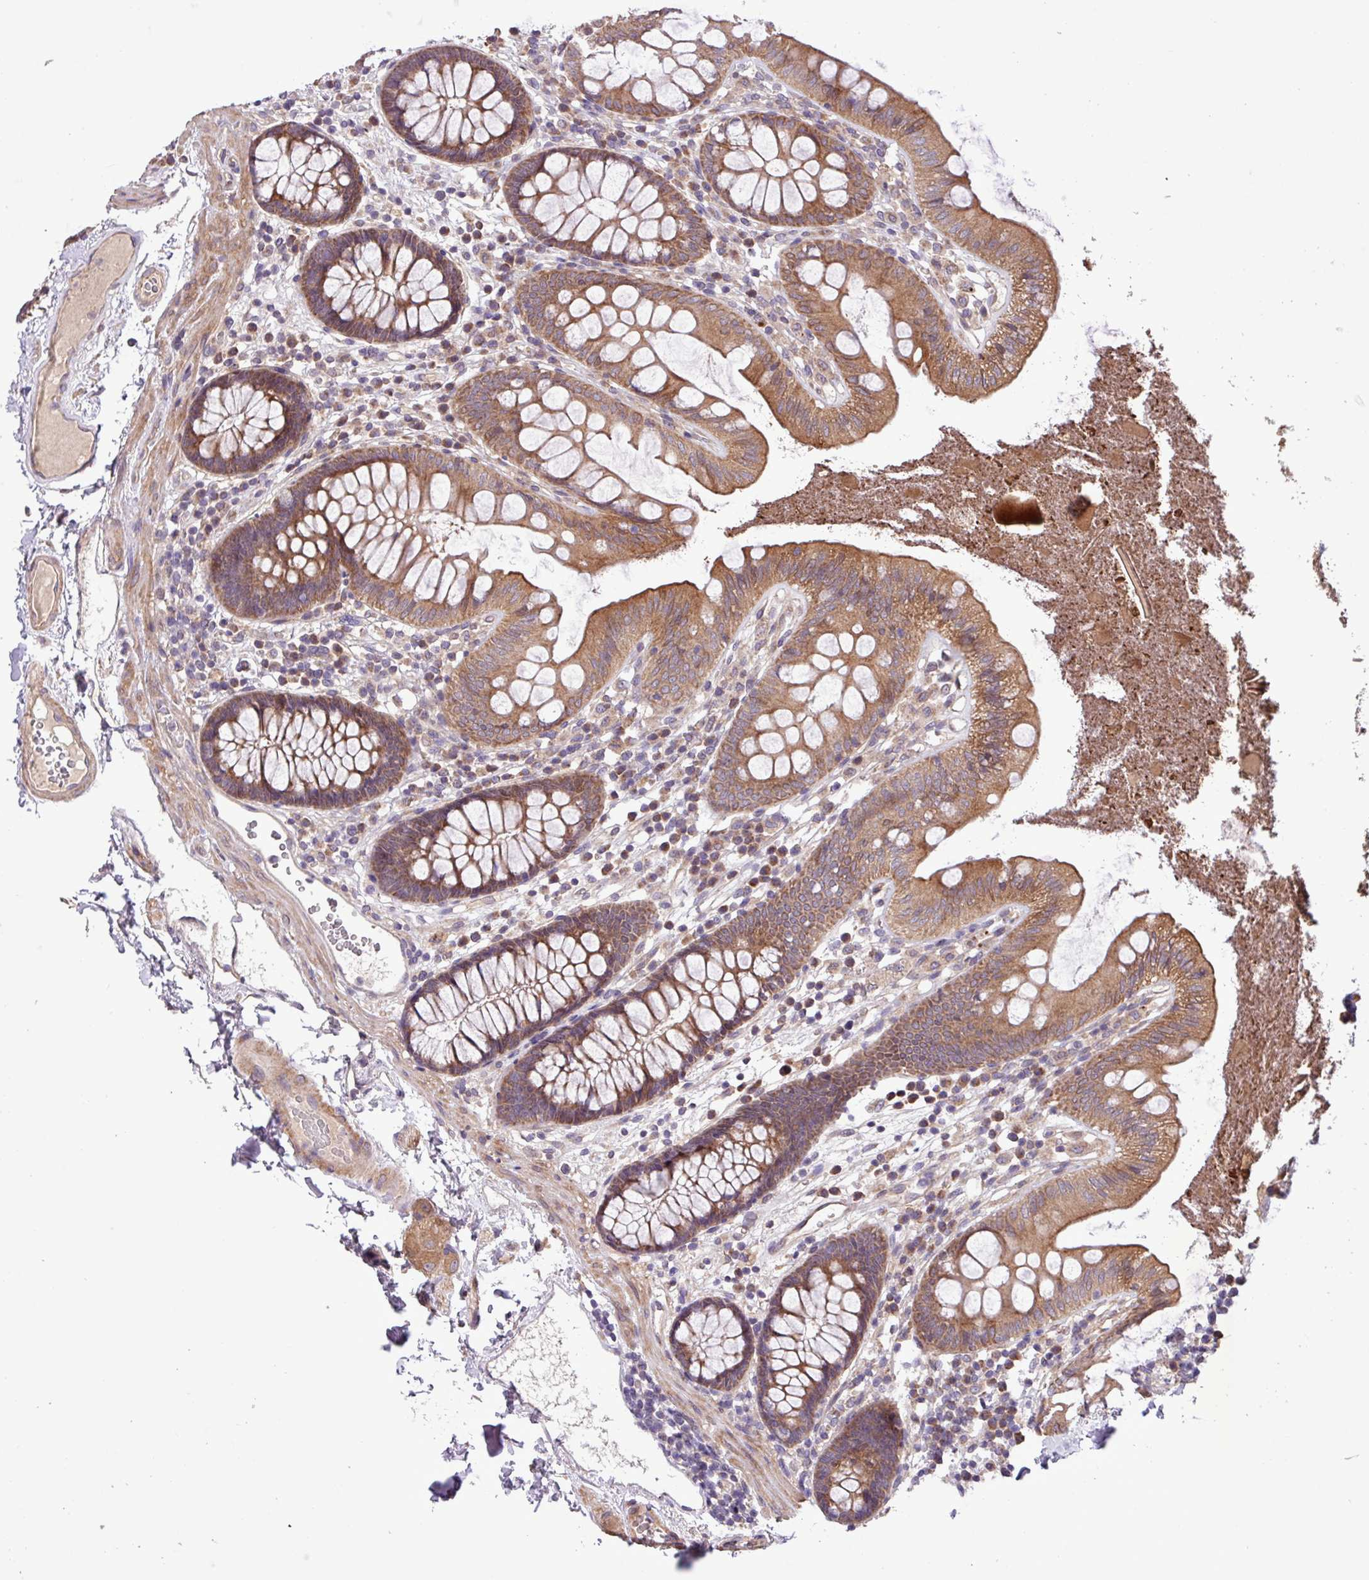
{"staining": {"intensity": "weak", "quantity": ">75%", "location": "cytoplasmic/membranous"}, "tissue": "colon", "cell_type": "Endothelial cells", "image_type": "normal", "snomed": [{"axis": "morphology", "description": "Normal tissue, NOS"}, {"axis": "topography", "description": "Colon"}], "caption": "Normal colon displays weak cytoplasmic/membranous positivity in approximately >75% of endothelial cells.", "gene": "TIMM10B", "patient": {"sex": "male", "age": 84}}